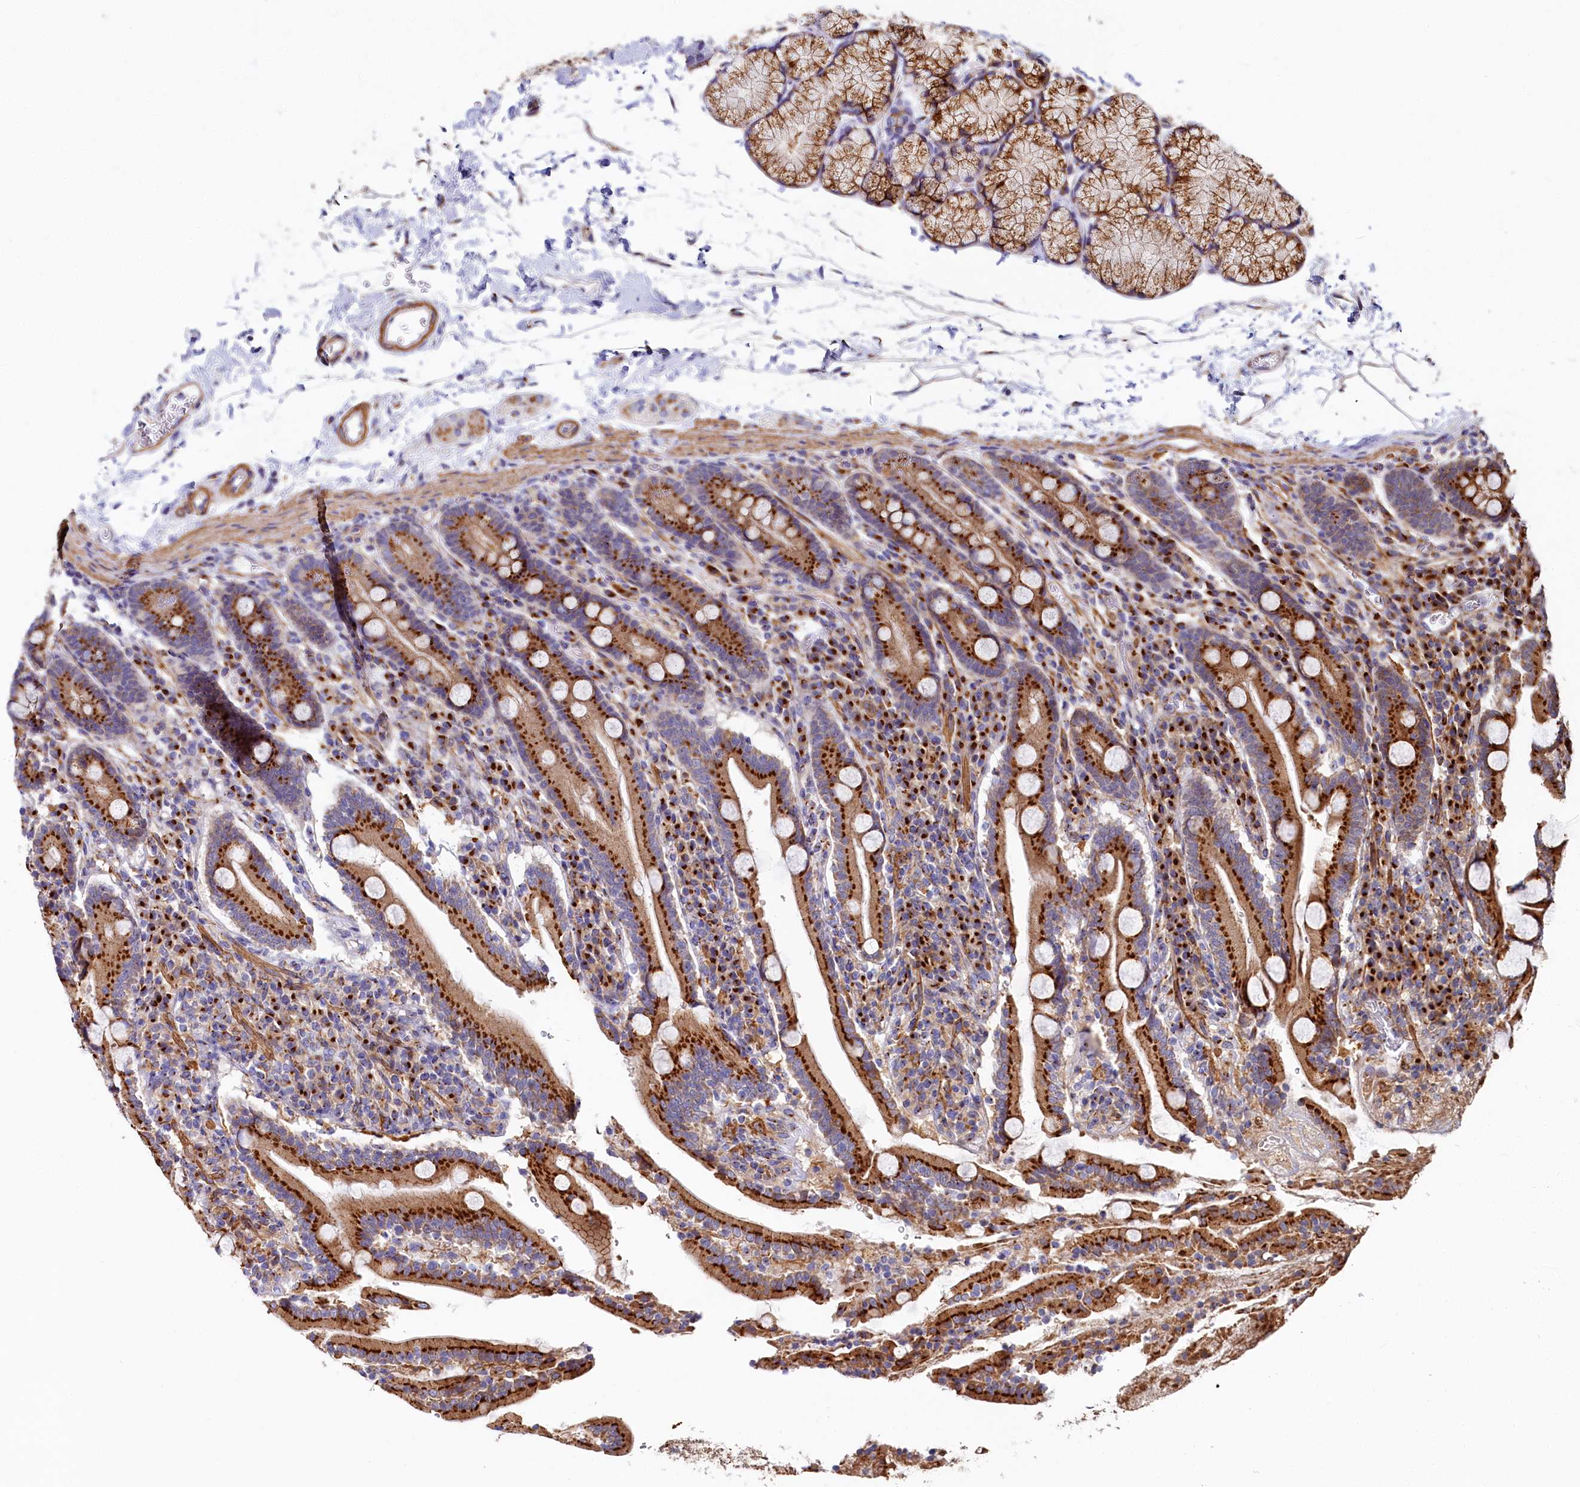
{"staining": {"intensity": "strong", "quantity": ">75%", "location": "cytoplasmic/membranous"}, "tissue": "duodenum", "cell_type": "Glandular cells", "image_type": "normal", "snomed": [{"axis": "morphology", "description": "Normal tissue, NOS"}, {"axis": "topography", "description": "Duodenum"}], "caption": "Strong cytoplasmic/membranous expression for a protein is present in approximately >75% of glandular cells of unremarkable duodenum using IHC.", "gene": "BET1L", "patient": {"sex": "male", "age": 35}}